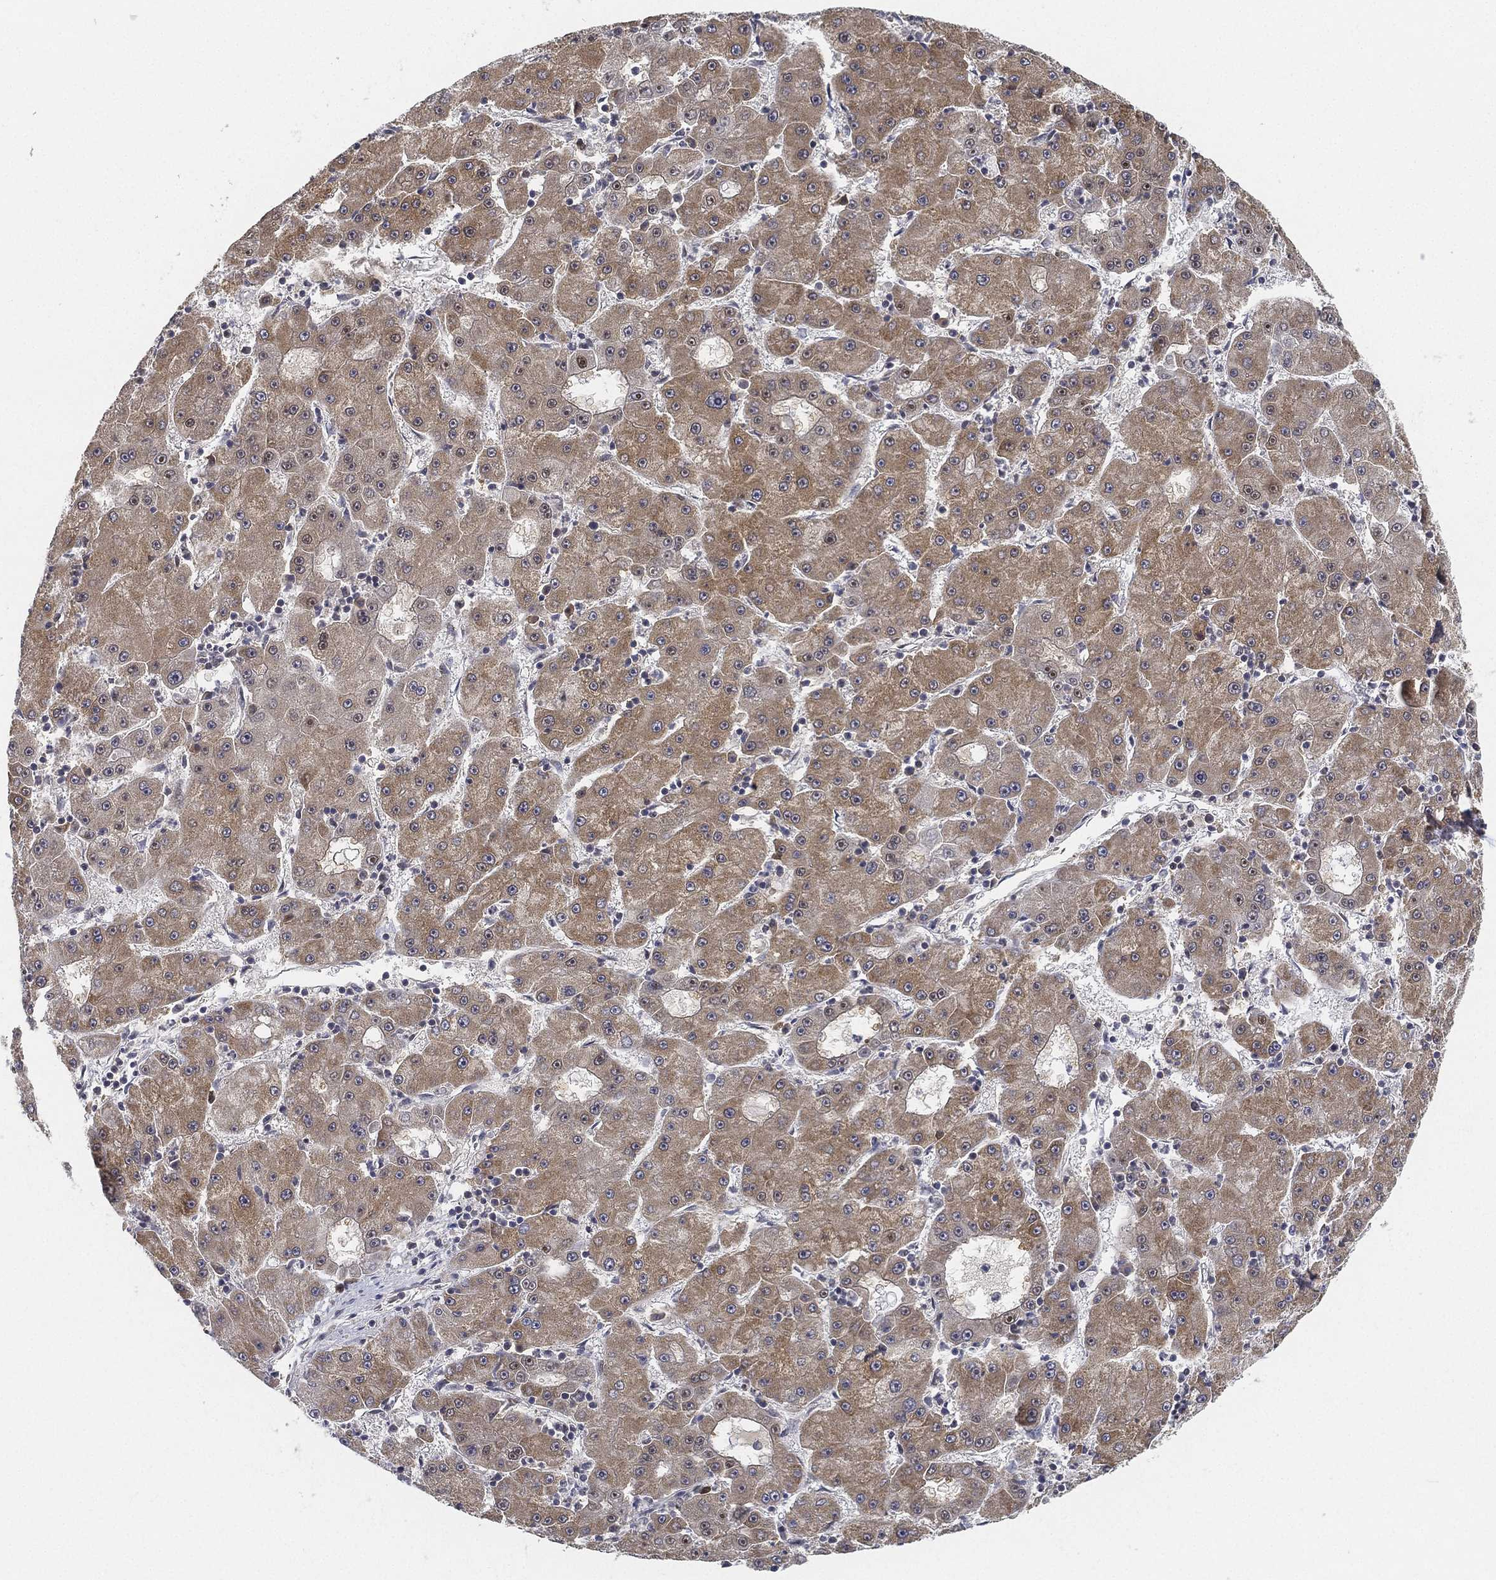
{"staining": {"intensity": "moderate", "quantity": ">75%", "location": "cytoplasmic/membranous"}, "tissue": "liver cancer", "cell_type": "Tumor cells", "image_type": "cancer", "snomed": [{"axis": "morphology", "description": "Carcinoma, Hepatocellular, NOS"}, {"axis": "topography", "description": "Liver"}], "caption": "Hepatocellular carcinoma (liver) stained for a protein (brown) shows moderate cytoplasmic/membranous positive staining in approximately >75% of tumor cells.", "gene": "PPP1R16B", "patient": {"sex": "male", "age": 73}}